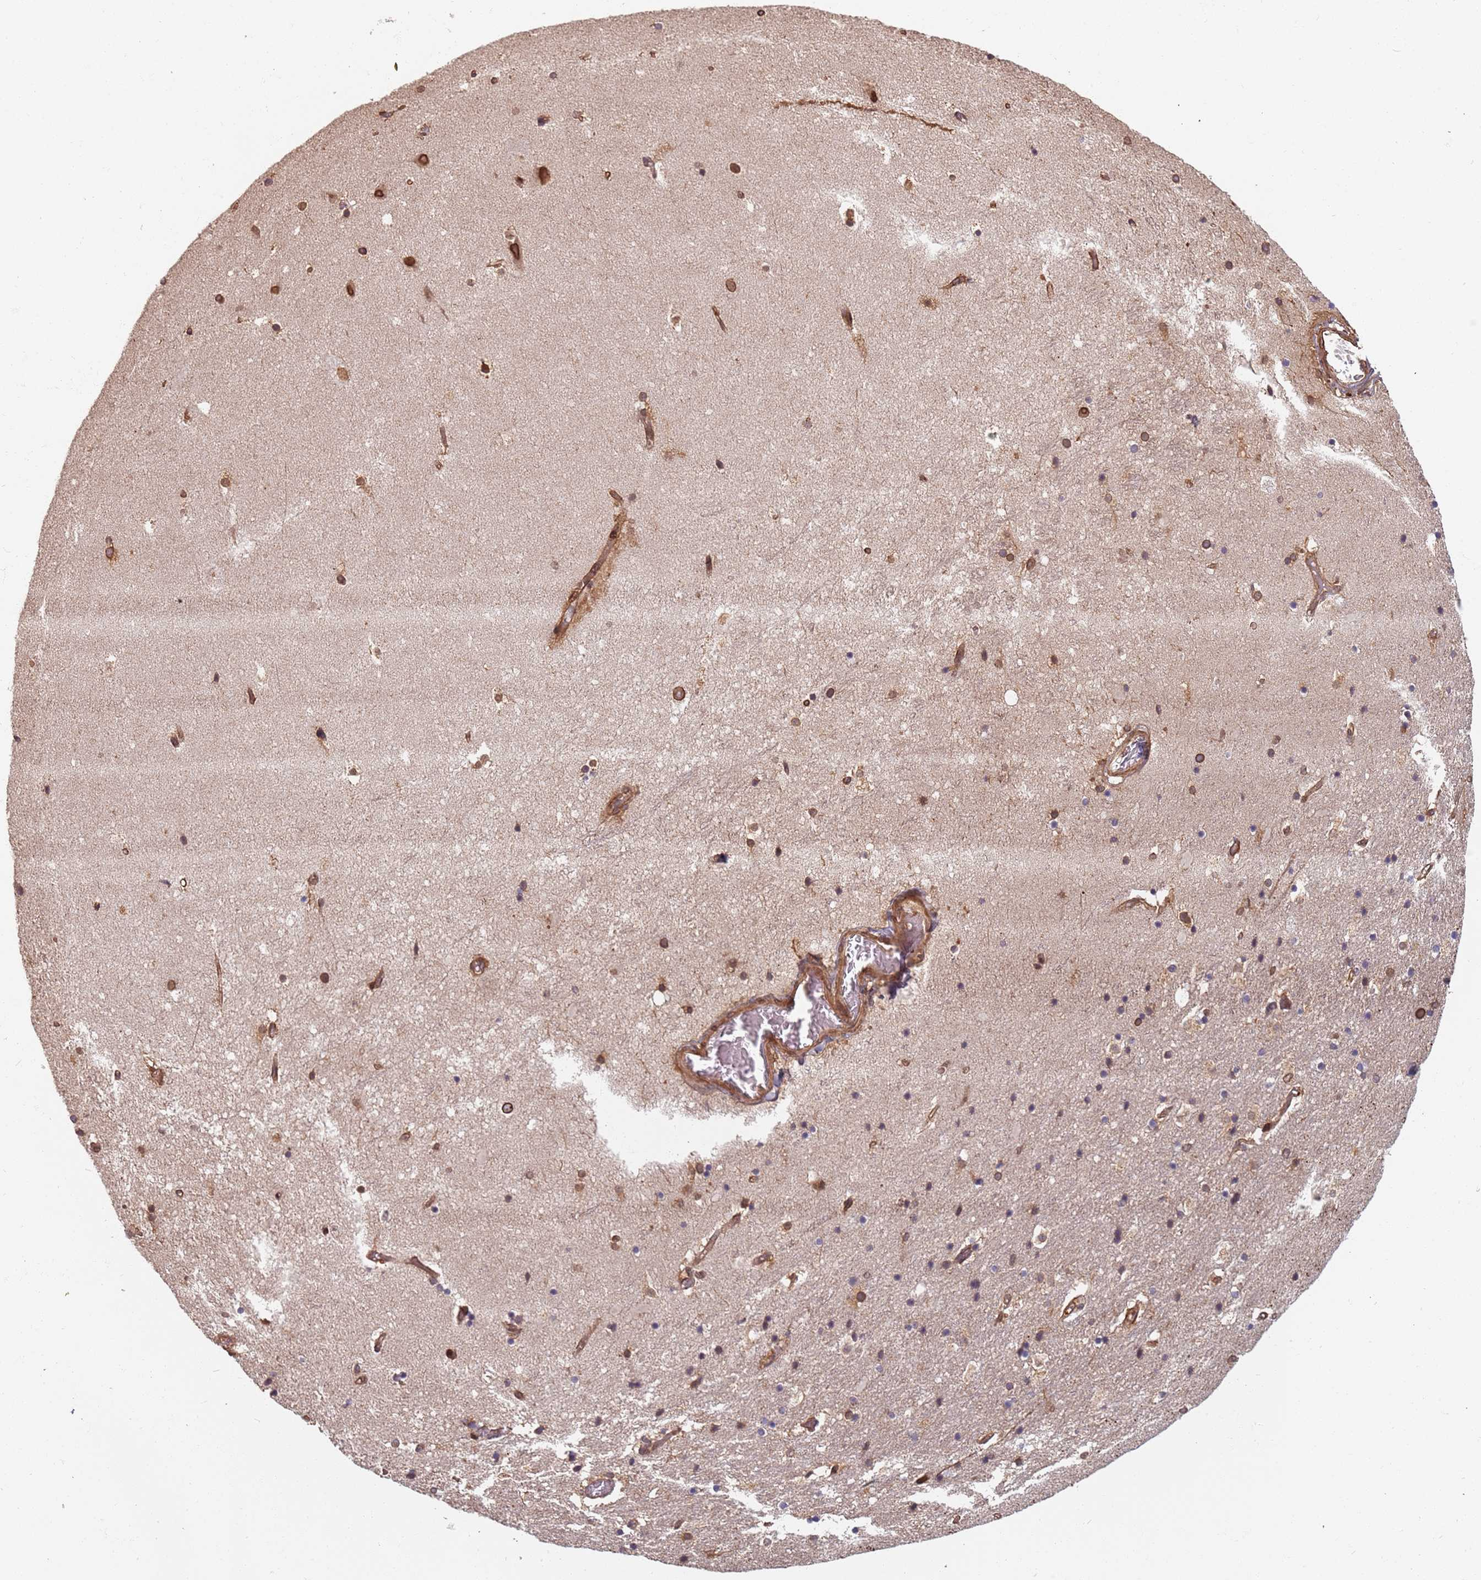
{"staining": {"intensity": "moderate", "quantity": "25%-75%", "location": "nuclear"}, "tissue": "hippocampus", "cell_type": "Glial cells", "image_type": "normal", "snomed": [{"axis": "morphology", "description": "Normal tissue, NOS"}, {"axis": "topography", "description": "Hippocampus"}], "caption": "High-magnification brightfield microscopy of benign hippocampus stained with DAB (3,3'-diaminobenzidine) (brown) and counterstained with hematoxylin (blue). glial cells exhibit moderate nuclear positivity is identified in approximately25%-75% of cells.", "gene": "SDCCAG8", "patient": {"sex": "female", "age": 52}}